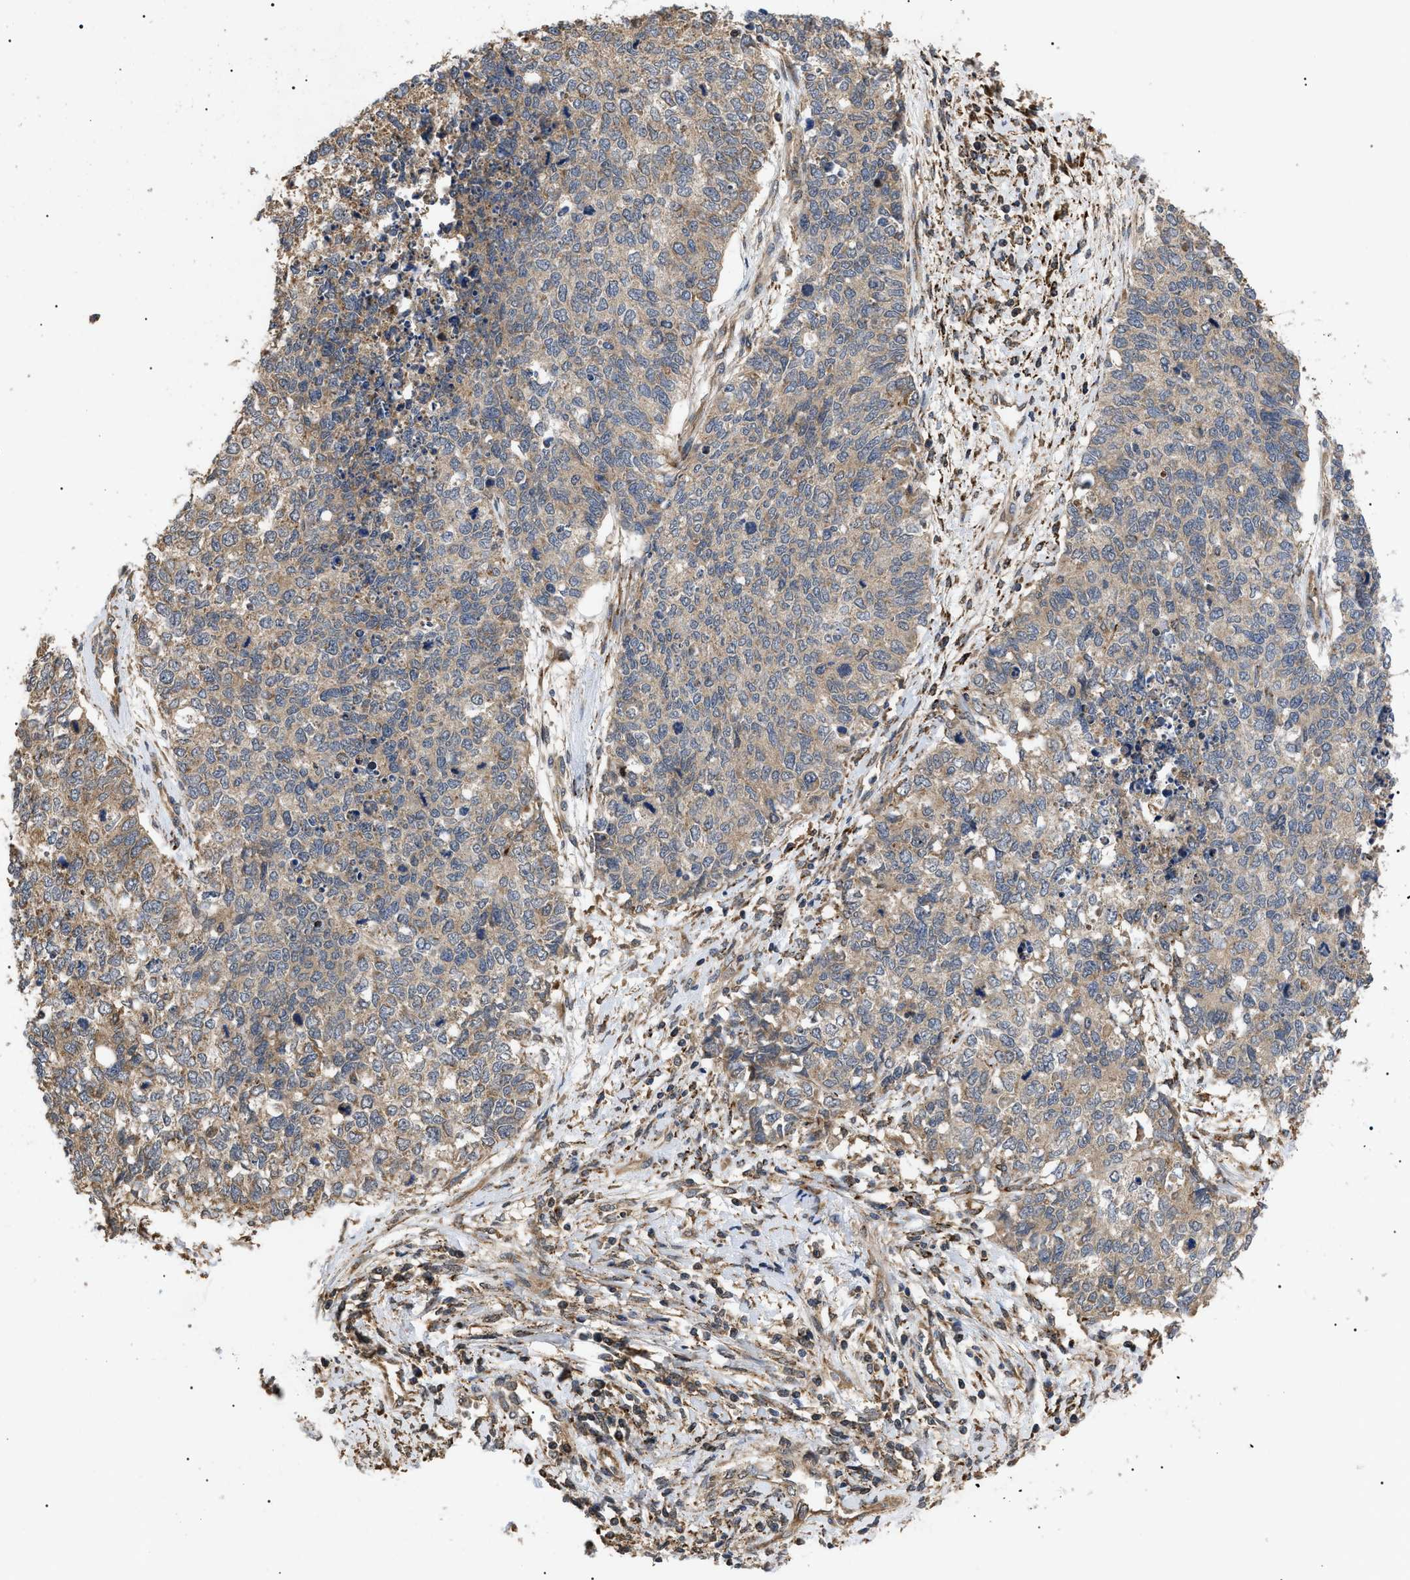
{"staining": {"intensity": "weak", "quantity": ">75%", "location": "cytoplasmic/membranous"}, "tissue": "cervical cancer", "cell_type": "Tumor cells", "image_type": "cancer", "snomed": [{"axis": "morphology", "description": "Squamous cell carcinoma, NOS"}, {"axis": "topography", "description": "Cervix"}], "caption": "There is low levels of weak cytoplasmic/membranous staining in tumor cells of squamous cell carcinoma (cervical), as demonstrated by immunohistochemical staining (brown color).", "gene": "ASTL", "patient": {"sex": "female", "age": 63}}